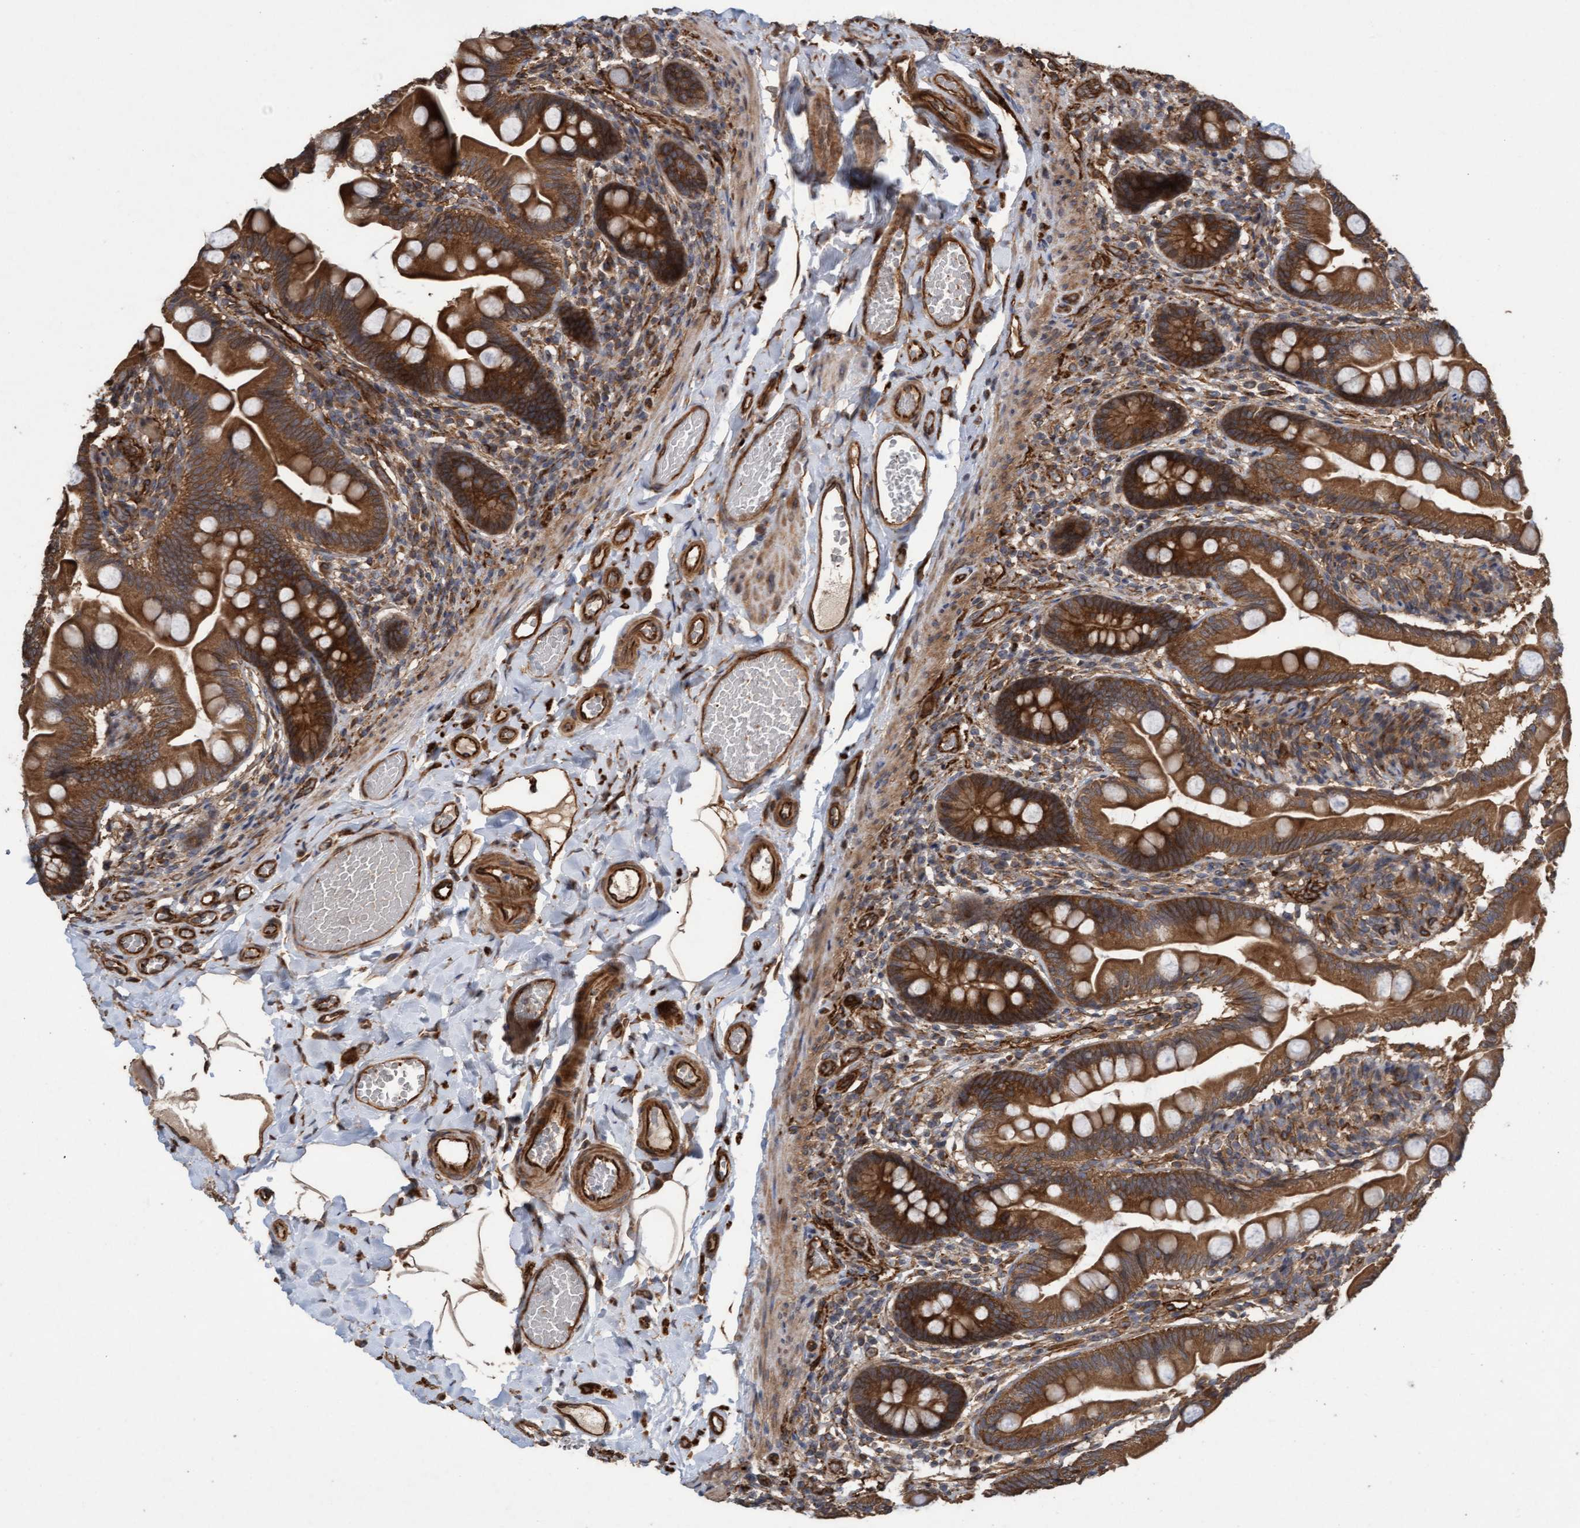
{"staining": {"intensity": "strong", "quantity": ">75%", "location": "cytoplasmic/membranous"}, "tissue": "small intestine", "cell_type": "Glandular cells", "image_type": "normal", "snomed": [{"axis": "morphology", "description": "Normal tissue, NOS"}, {"axis": "topography", "description": "Small intestine"}], "caption": "The histopathology image shows immunohistochemical staining of benign small intestine. There is strong cytoplasmic/membranous positivity is seen in approximately >75% of glandular cells.", "gene": "CDC42EP4", "patient": {"sex": "female", "age": 56}}